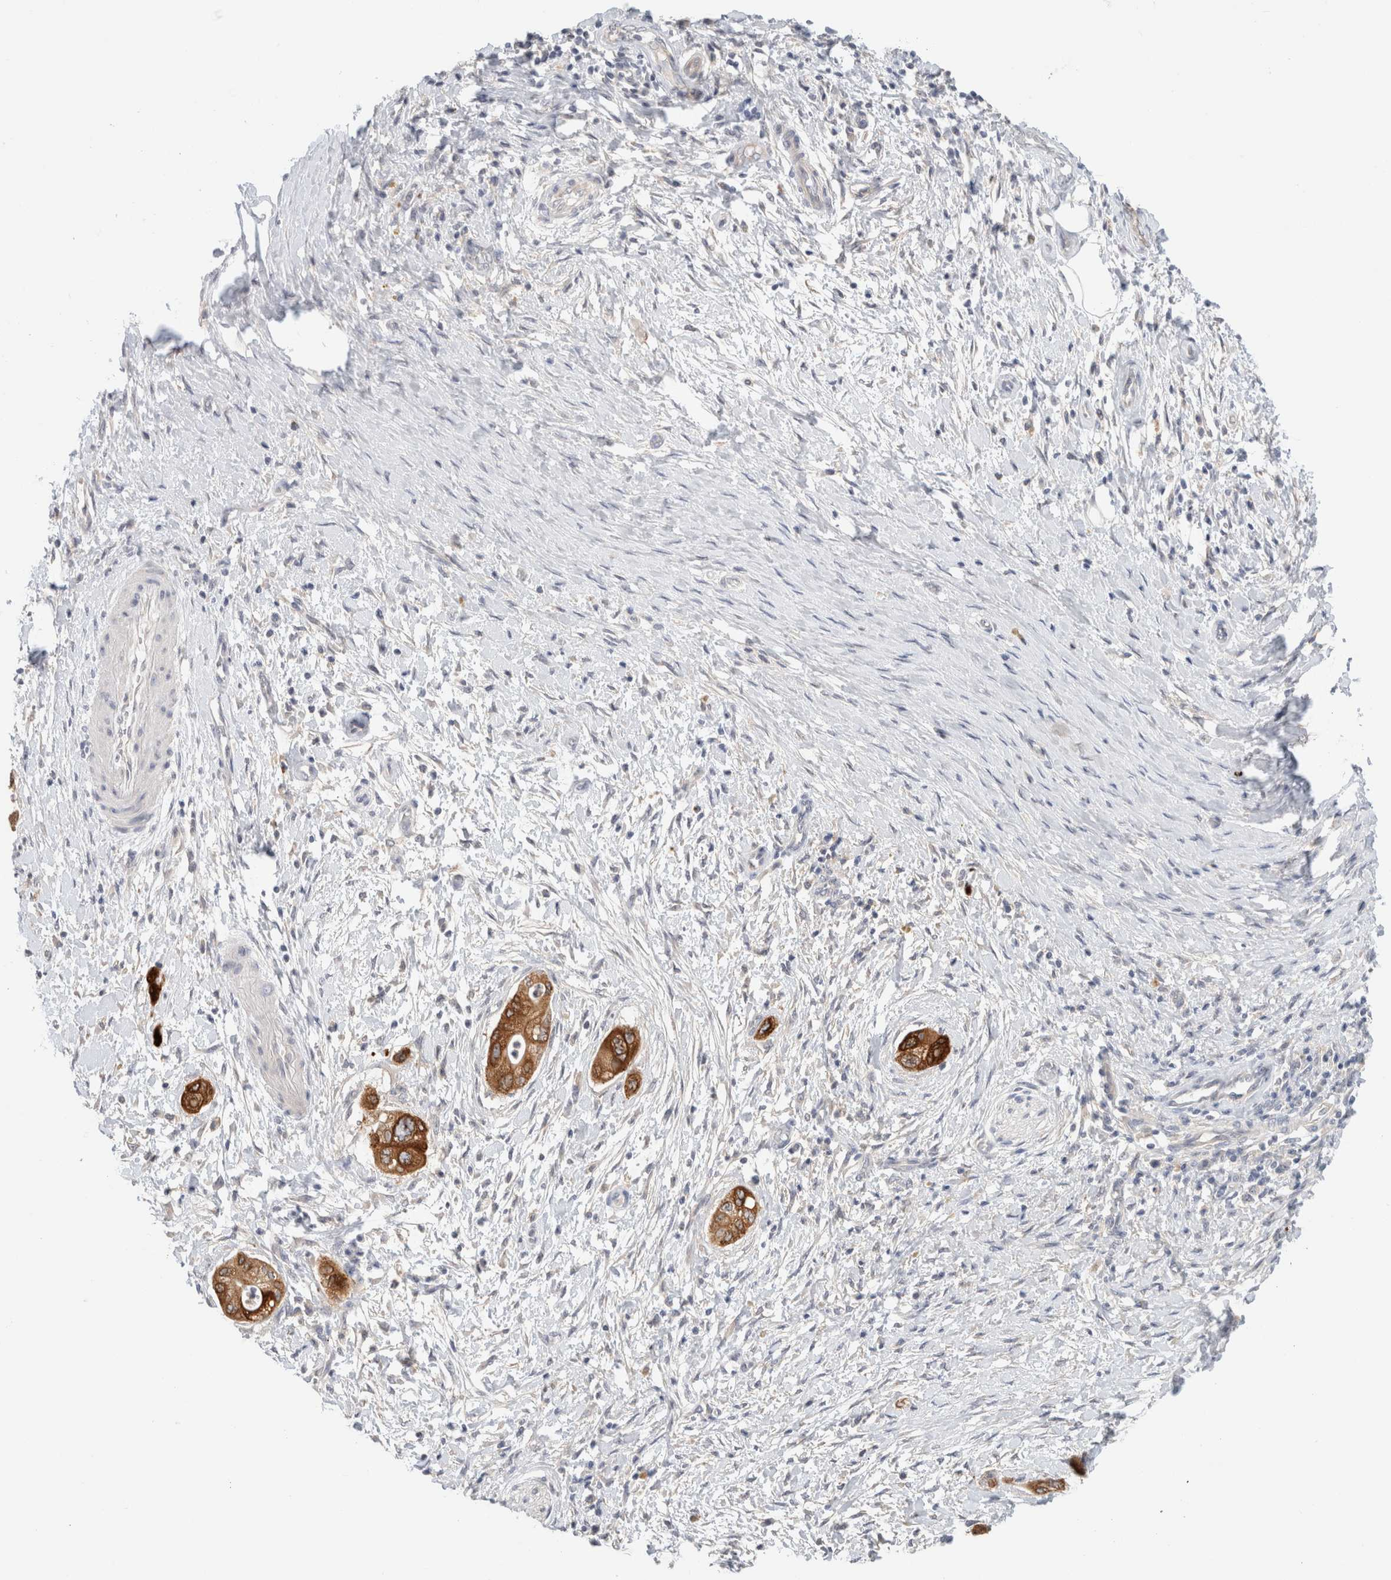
{"staining": {"intensity": "strong", "quantity": ">75%", "location": "cytoplasmic/membranous"}, "tissue": "pancreatic cancer", "cell_type": "Tumor cells", "image_type": "cancer", "snomed": [{"axis": "morphology", "description": "Adenocarcinoma, NOS"}, {"axis": "topography", "description": "Pancreas"}], "caption": "Pancreatic adenocarcinoma stained for a protein reveals strong cytoplasmic/membranous positivity in tumor cells.", "gene": "SDR16C5", "patient": {"sex": "male", "age": 58}}